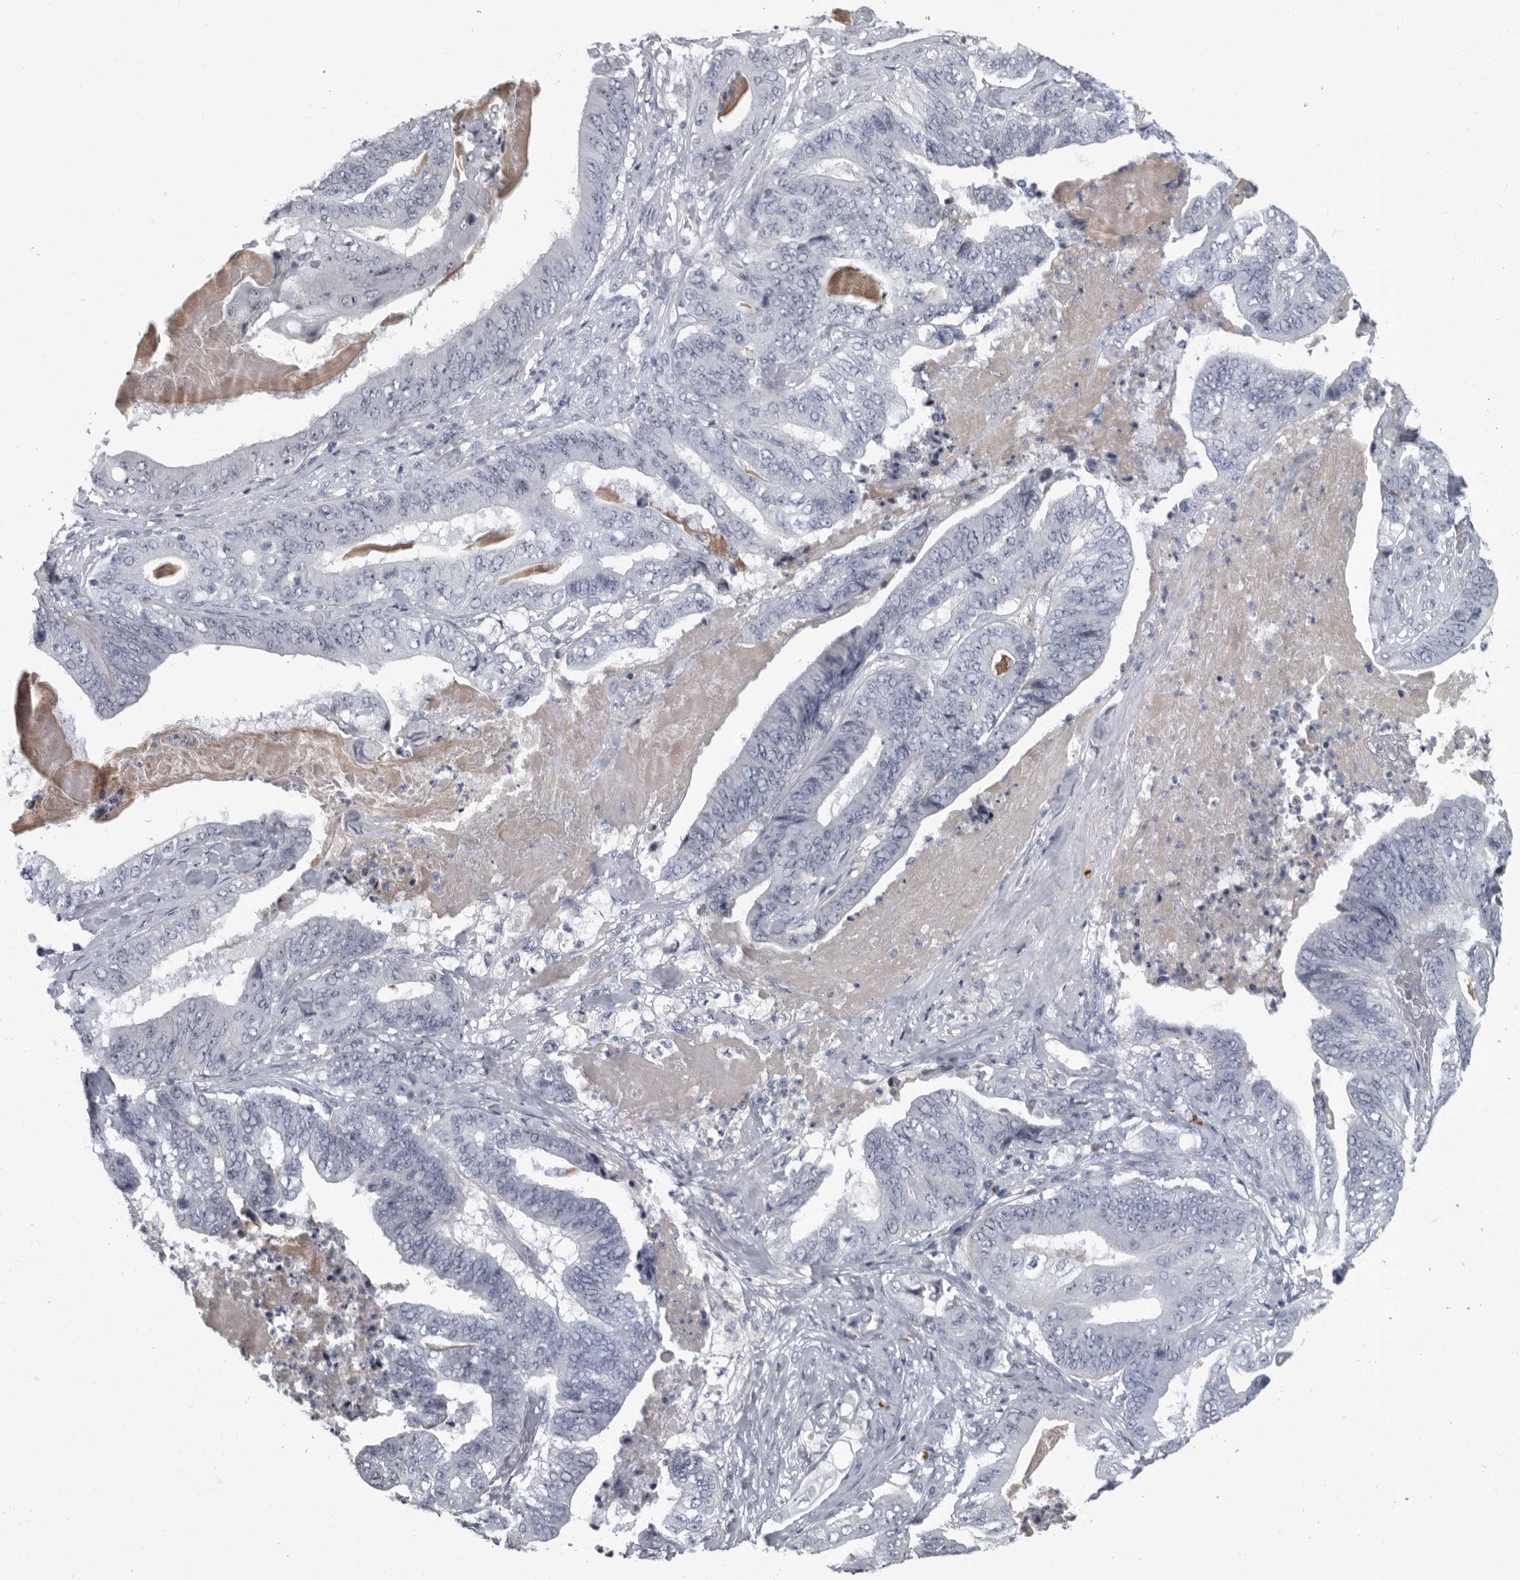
{"staining": {"intensity": "negative", "quantity": "none", "location": "none"}, "tissue": "stomach cancer", "cell_type": "Tumor cells", "image_type": "cancer", "snomed": [{"axis": "morphology", "description": "Adenocarcinoma, NOS"}, {"axis": "topography", "description": "Stomach"}], "caption": "A photomicrograph of adenocarcinoma (stomach) stained for a protein exhibits no brown staining in tumor cells.", "gene": "SLC25A39", "patient": {"sex": "female", "age": 73}}